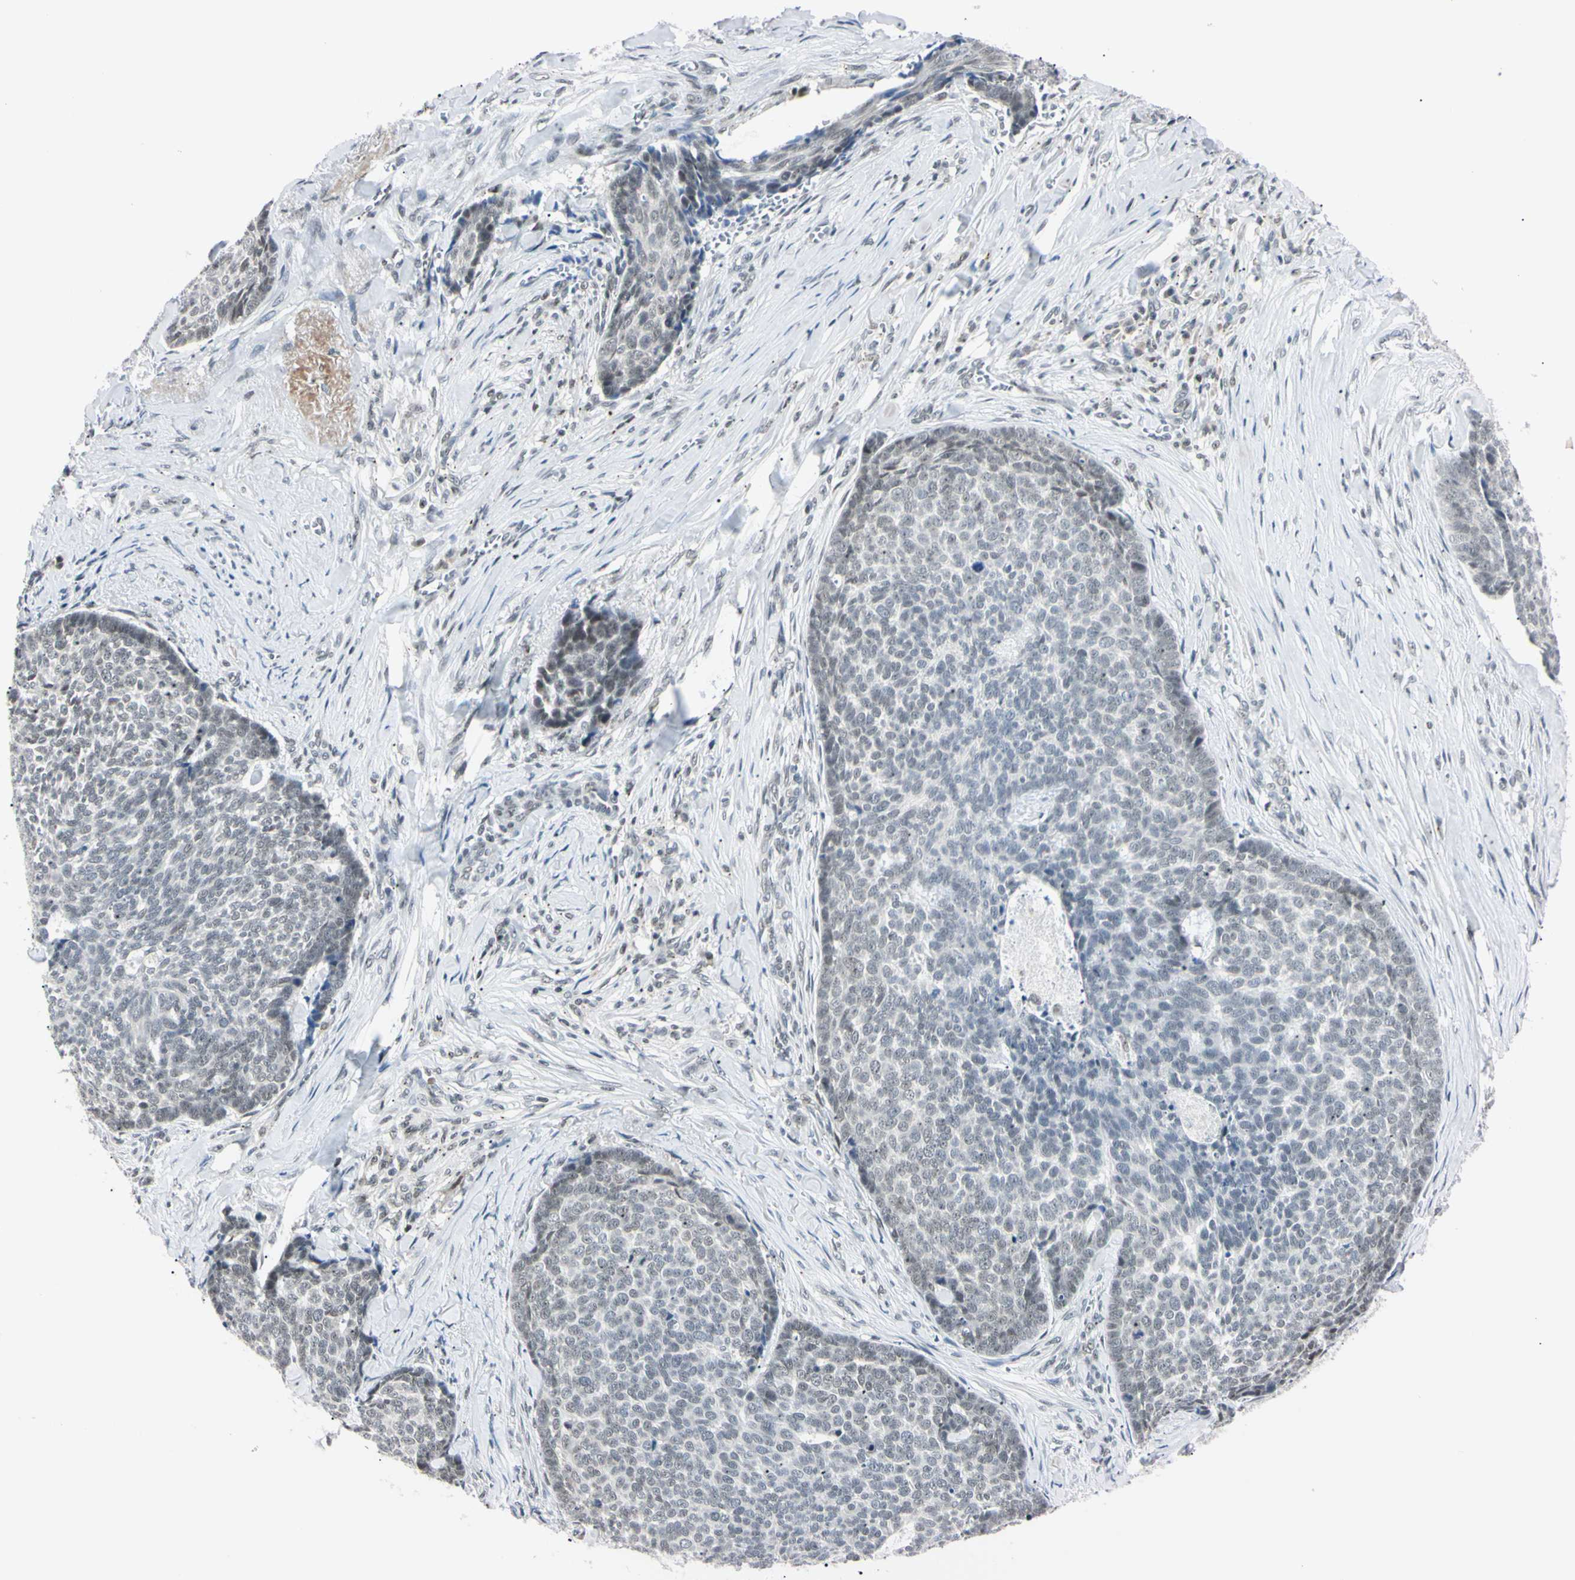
{"staining": {"intensity": "negative", "quantity": "none", "location": "none"}, "tissue": "skin cancer", "cell_type": "Tumor cells", "image_type": "cancer", "snomed": [{"axis": "morphology", "description": "Basal cell carcinoma"}, {"axis": "topography", "description": "Skin"}], "caption": "IHC histopathology image of human skin cancer (basal cell carcinoma) stained for a protein (brown), which displays no expression in tumor cells. (DAB (3,3'-diaminobenzidine) IHC visualized using brightfield microscopy, high magnification).", "gene": "C1orf174", "patient": {"sex": "male", "age": 84}}